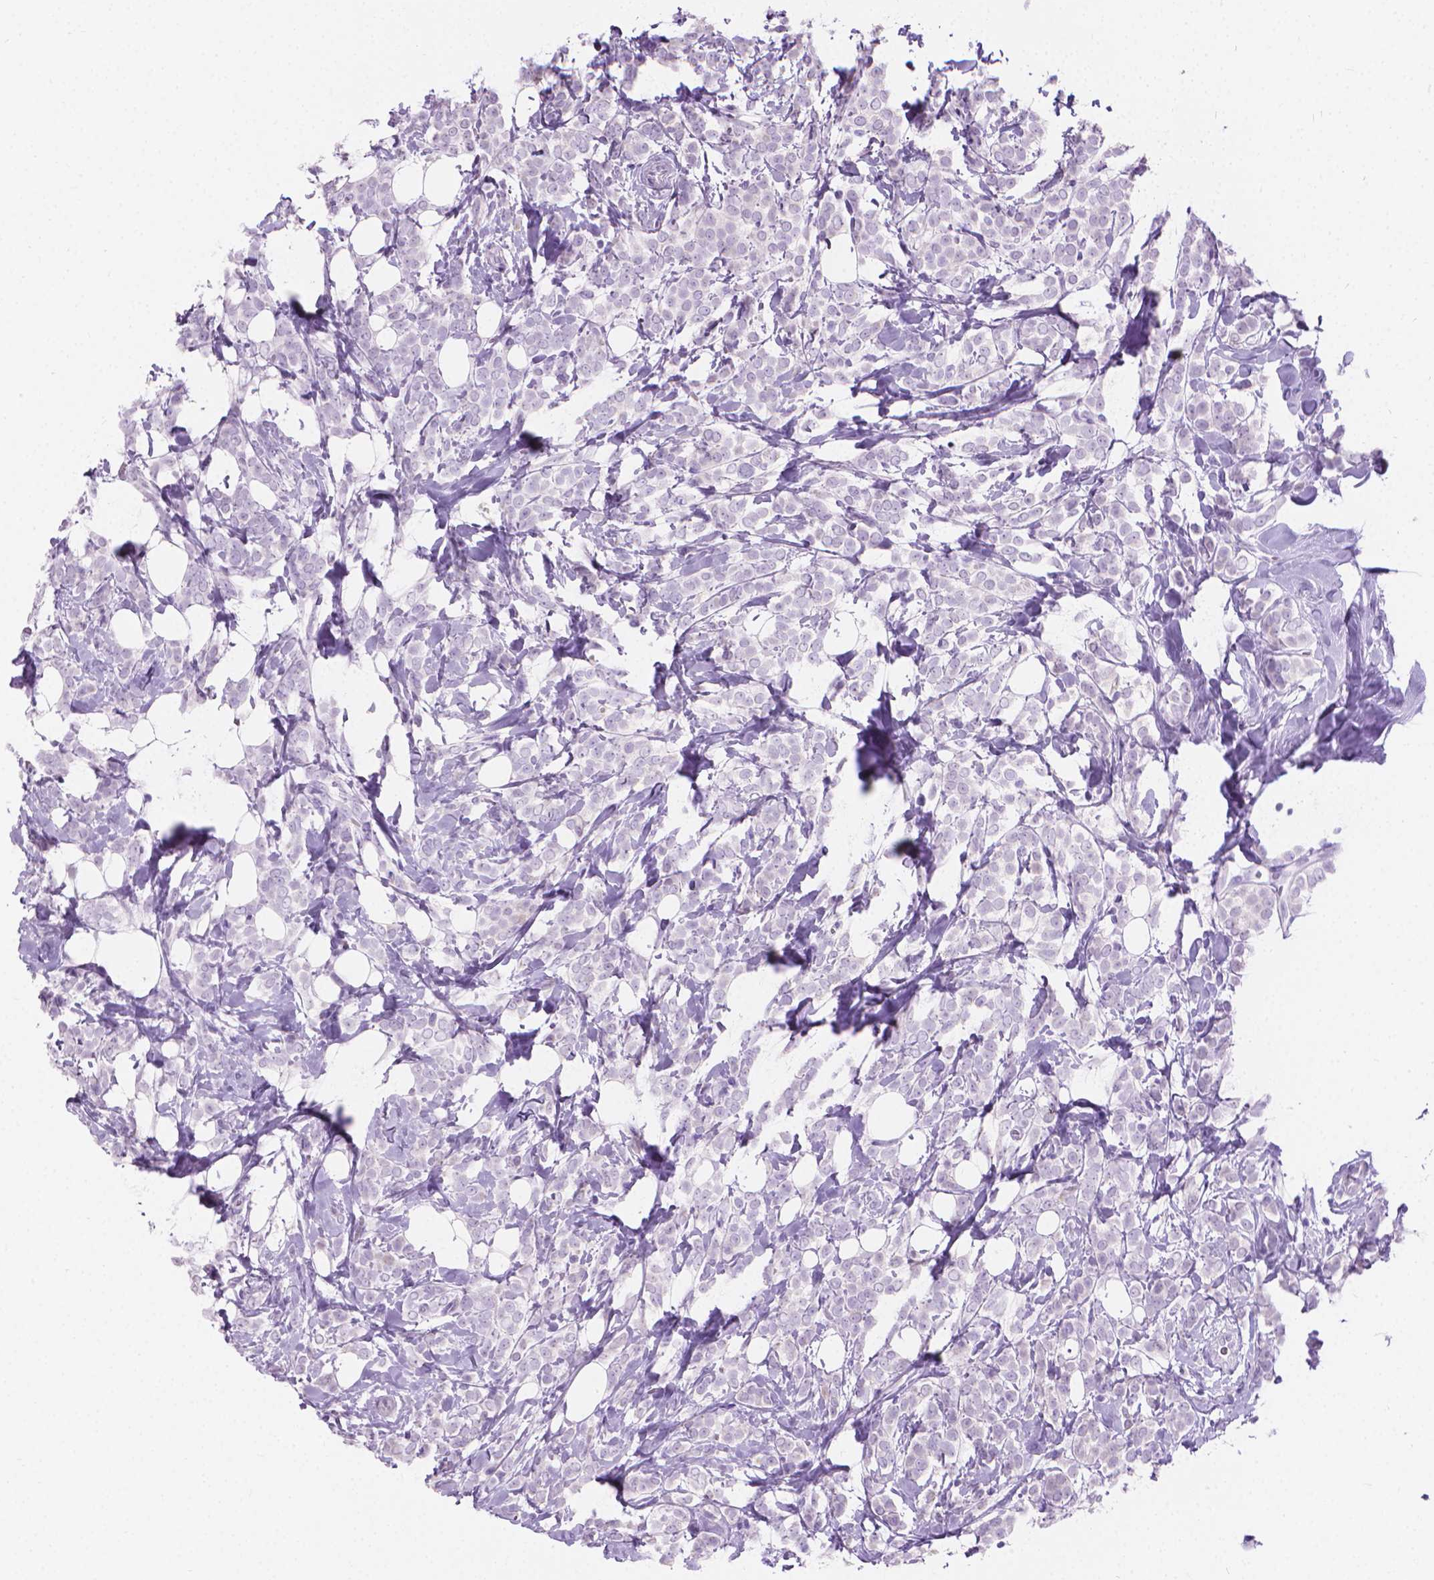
{"staining": {"intensity": "negative", "quantity": "none", "location": "none"}, "tissue": "breast cancer", "cell_type": "Tumor cells", "image_type": "cancer", "snomed": [{"axis": "morphology", "description": "Lobular carcinoma"}, {"axis": "topography", "description": "Breast"}], "caption": "Immunohistochemistry (IHC) image of breast cancer (lobular carcinoma) stained for a protein (brown), which displays no expression in tumor cells.", "gene": "CFAP52", "patient": {"sex": "female", "age": 49}}